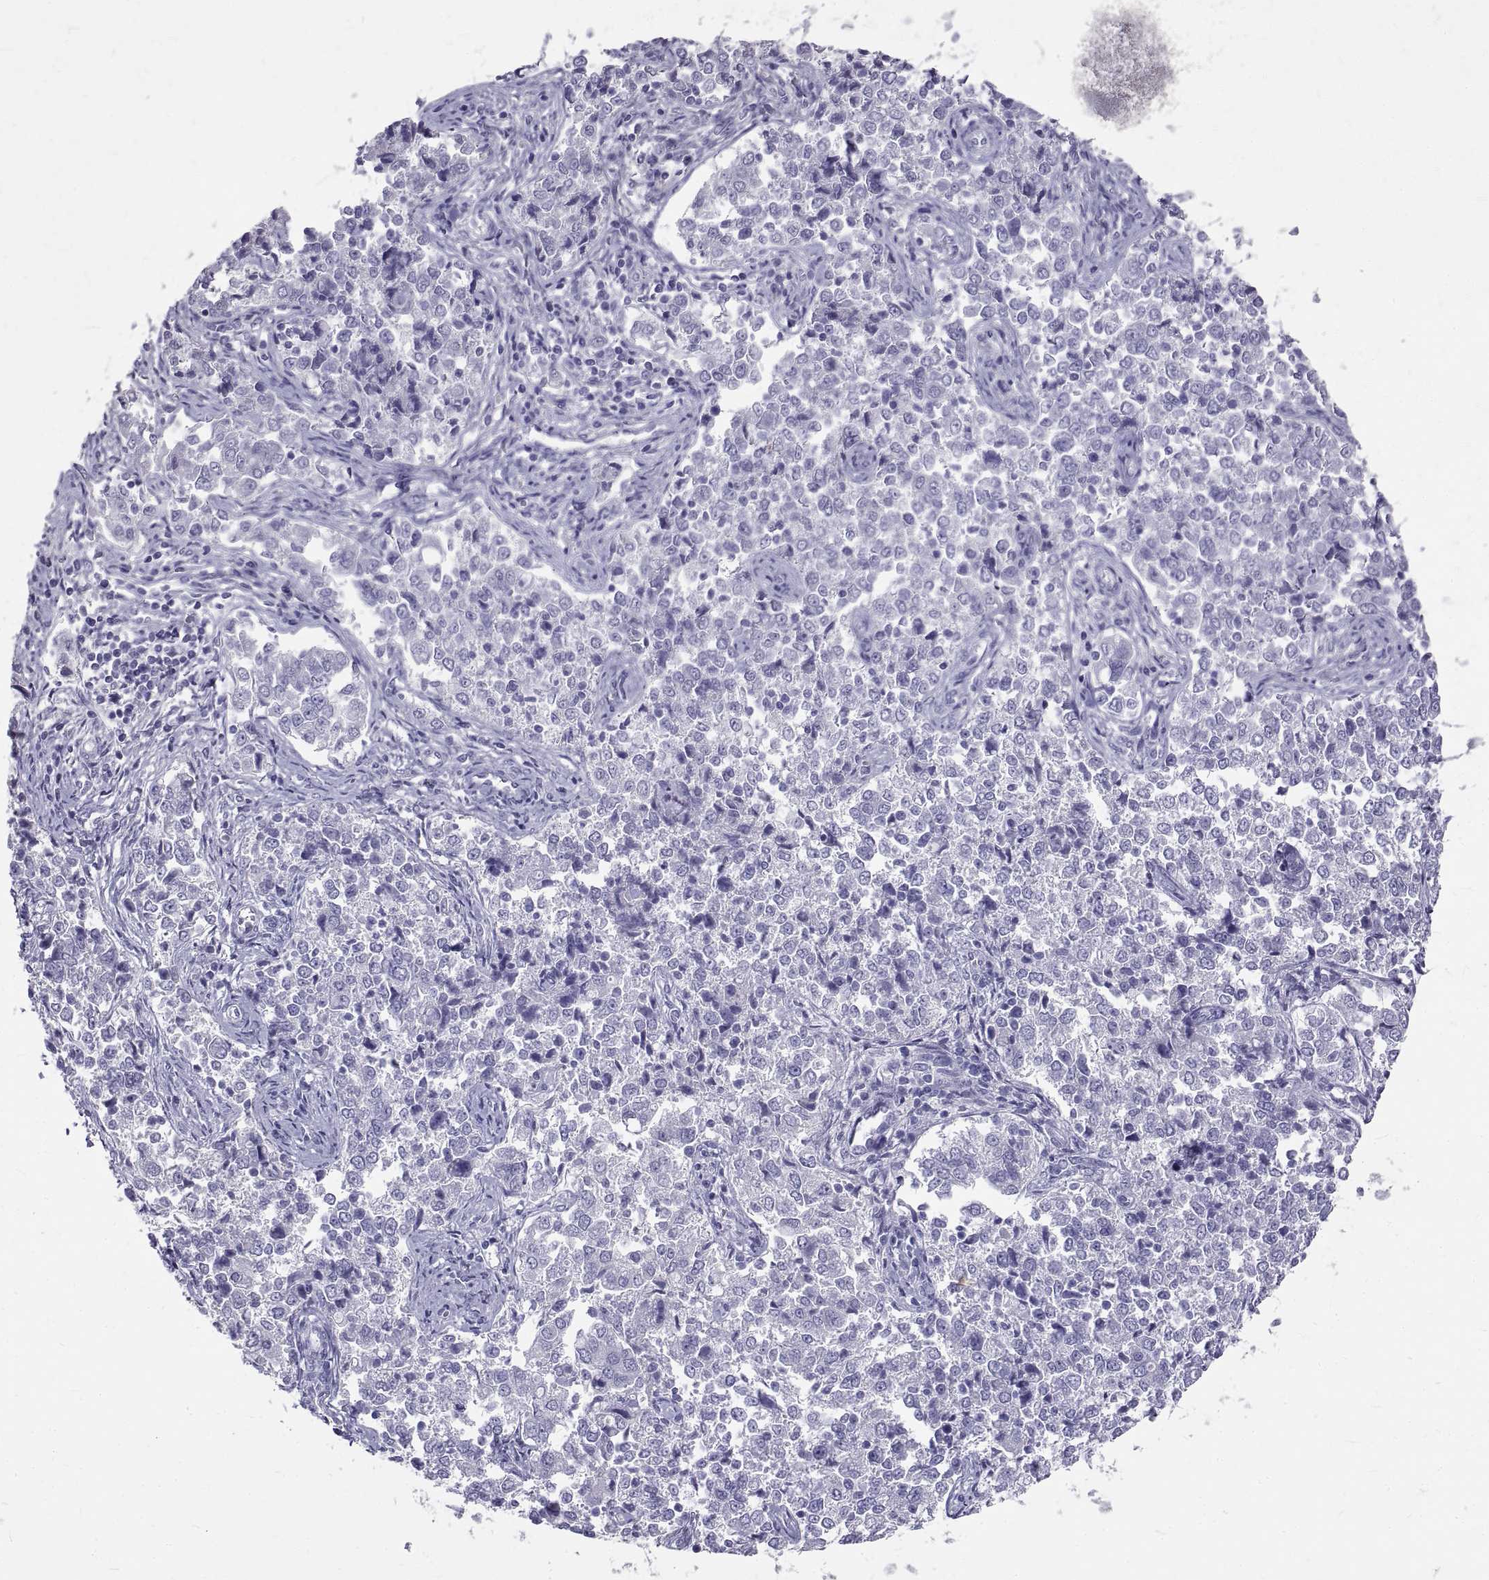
{"staining": {"intensity": "negative", "quantity": "none", "location": "none"}, "tissue": "endometrial cancer", "cell_type": "Tumor cells", "image_type": "cancer", "snomed": [{"axis": "morphology", "description": "Adenocarcinoma, NOS"}, {"axis": "topography", "description": "Endometrium"}], "caption": "High power microscopy image of an immunohistochemistry (IHC) image of endometrial adenocarcinoma, revealing no significant positivity in tumor cells. (Stains: DAB (3,3'-diaminobenzidine) IHC with hematoxylin counter stain, Microscopy: brightfield microscopy at high magnification).", "gene": "GNG12", "patient": {"sex": "female", "age": 43}}